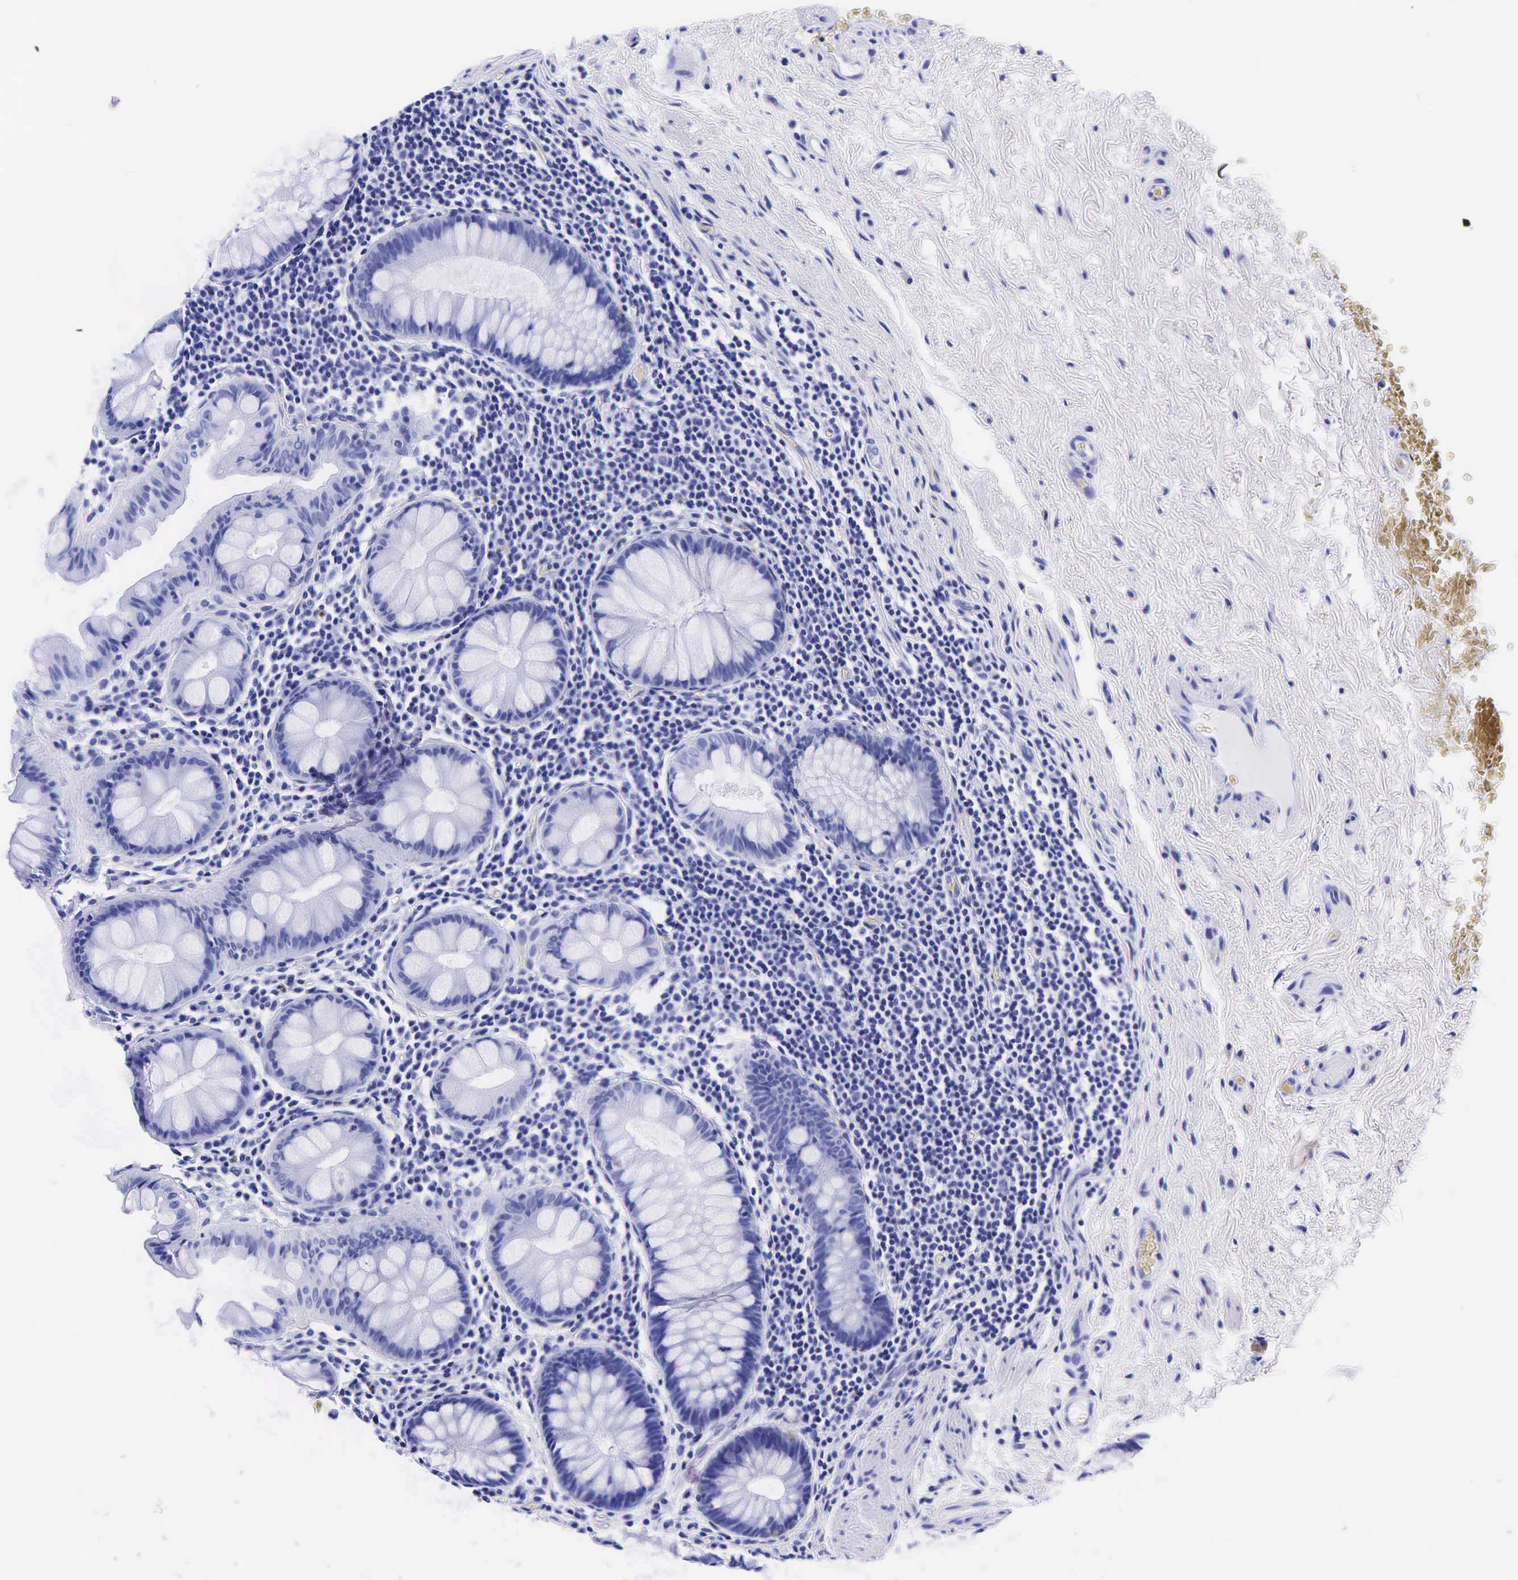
{"staining": {"intensity": "negative", "quantity": "none", "location": "none"}, "tissue": "rectum", "cell_type": "Glandular cells", "image_type": "normal", "snomed": [{"axis": "morphology", "description": "Normal tissue, NOS"}, {"axis": "topography", "description": "Rectum"}], "caption": "Immunohistochemistry histopathology image of normal rectum stained for a protein (brown), which shows no positivity in glandular cells.", "gene": "GAST", "patient": {"sex": "male", "age": 77}}